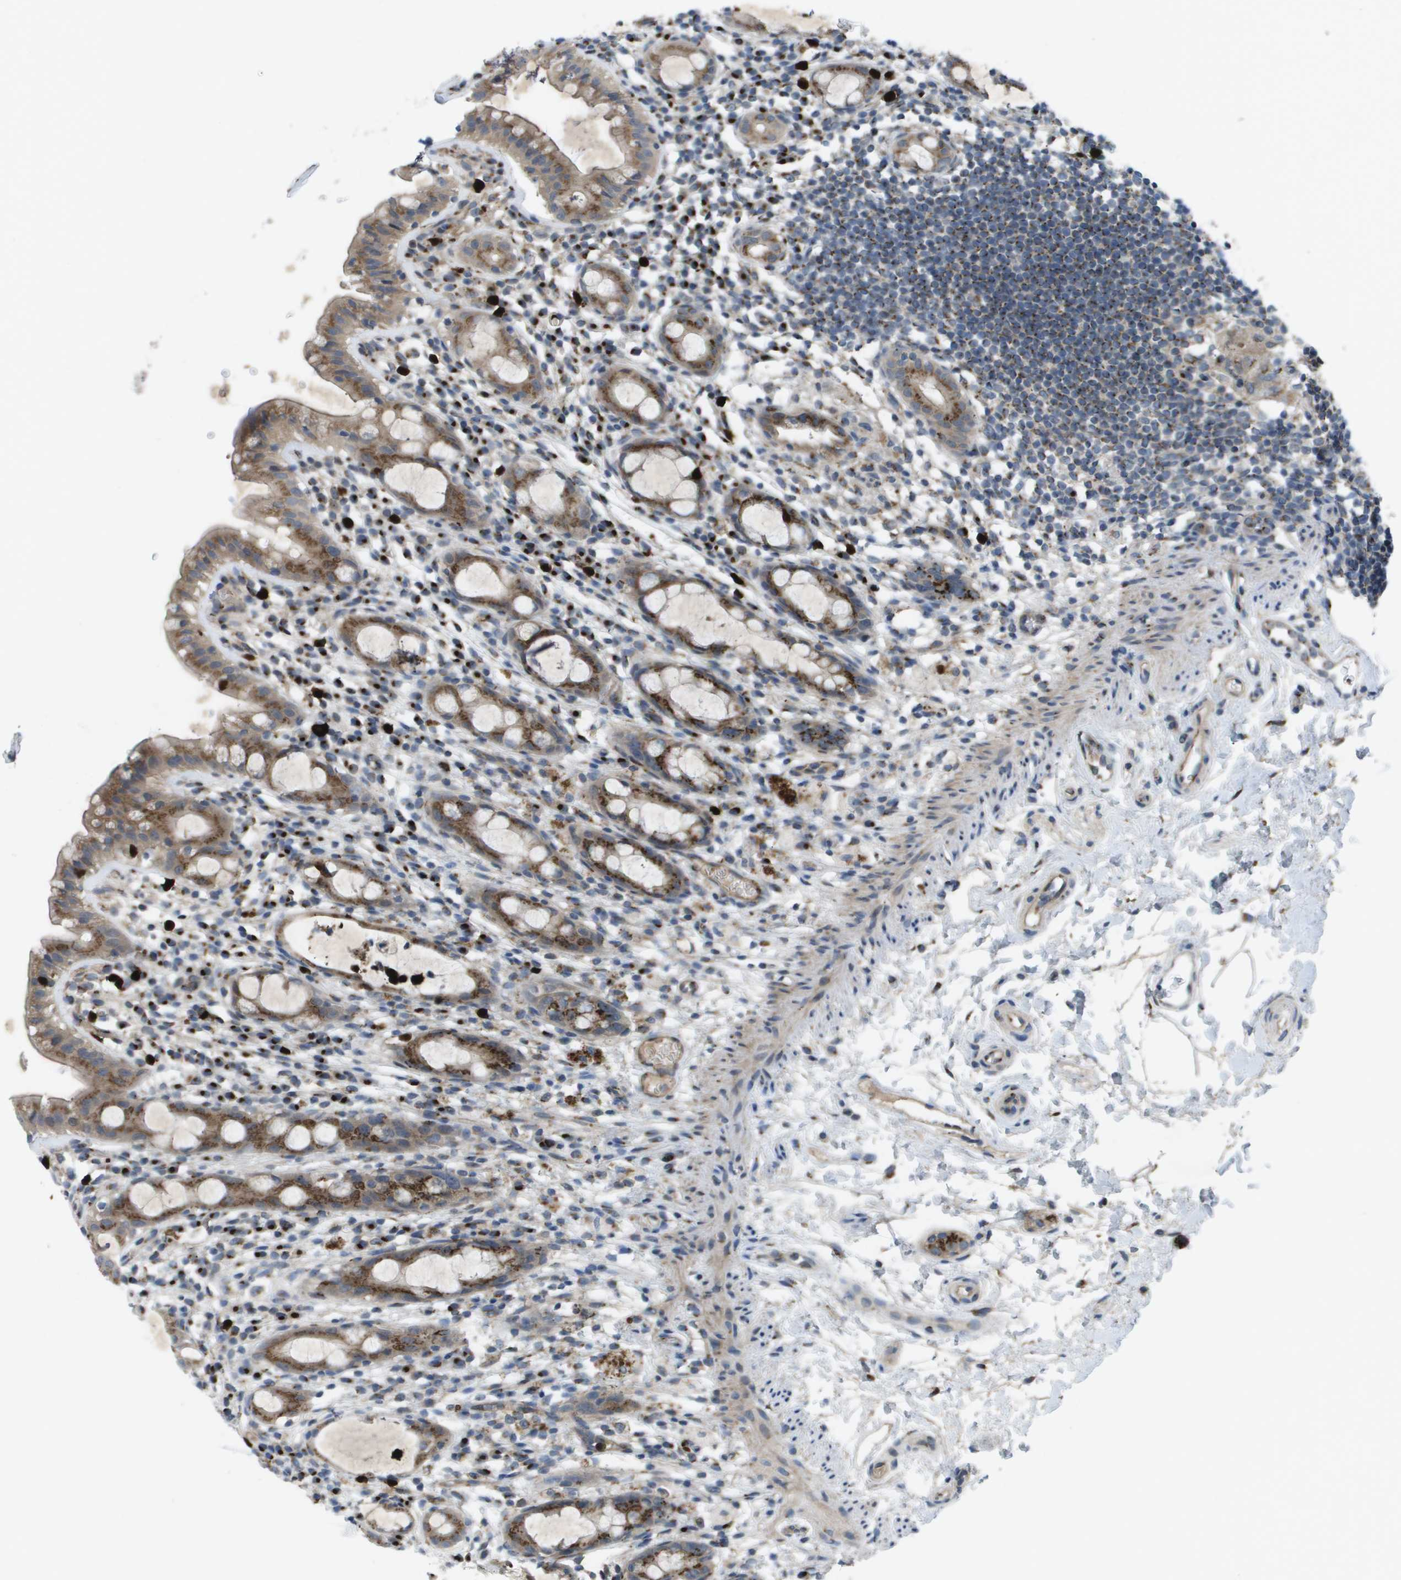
{"staining": {"intensity": "moderate", "quantity": ">75%", "location": "cytoplasmic/membranous"}, "tissue": "rectum", "cell_type": "Glandular cells", "image_type": "normal", "snomed": [{"axis": "morphology", "description": "Normal tissue, NOS"}, {"axis": "topography", "description": "Rectum"}], "caption": "Human rectum stained with a brown dye displays moderate cytoplasmic/membranous positive positivity in approximately >75% of glandular cells.", "gene": "QSOX2", "patient": {"sex": "male", "age": 44}}